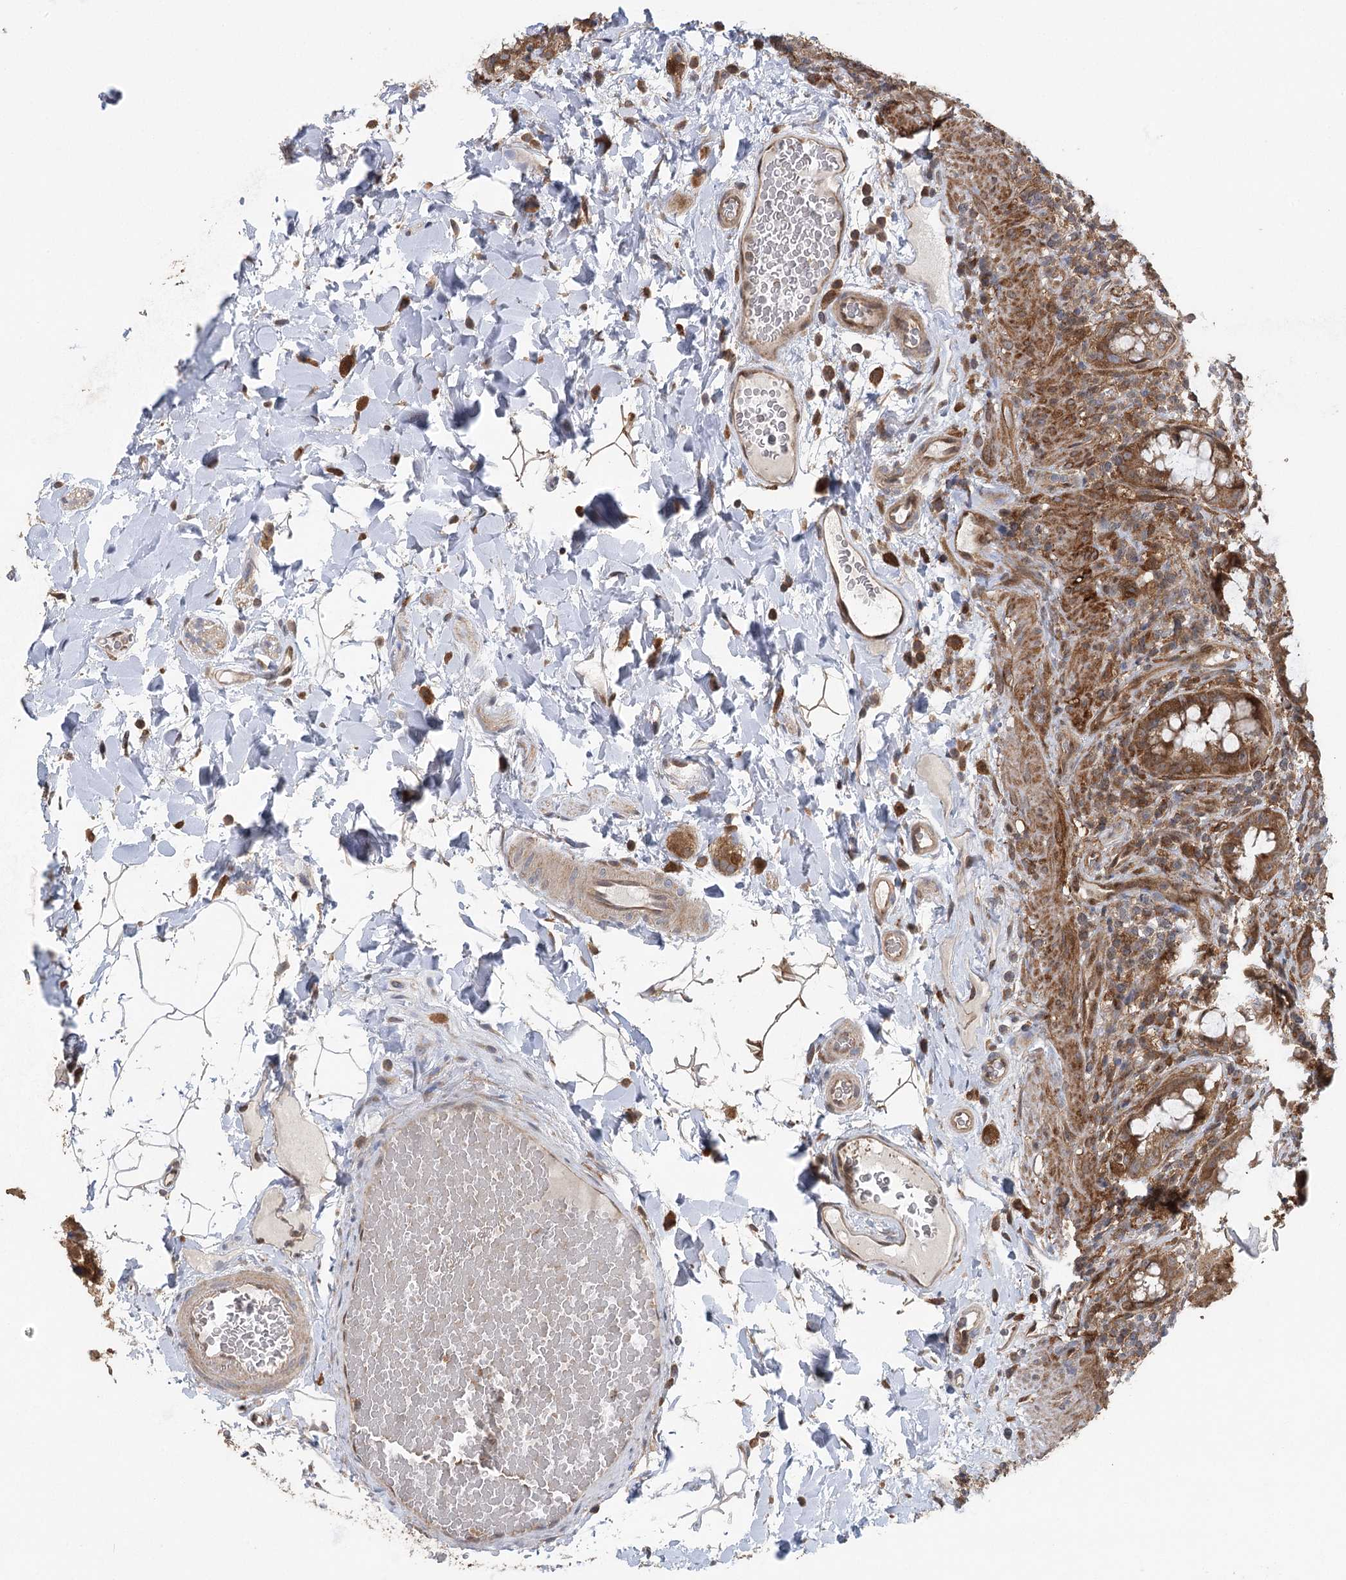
{"staining": {"intensity": "moderate", "quantity": ">75%", "location": "cytoplasmic/membranous"}, "tissue": "rectum", "cell_type": "Glandular cells", "image_type": "normal", "snomed": [{"axis": "morphology", "description": "Normal tissue, NOS"}, {"axis": "topography", "description": "Rectum"}], "caption": "Immunohistochemical staining of normal rectum displays moderate cytoplasmic/membranous protein positivity in about >75% of glandular cells.", "gene": "C12orf4", "patient": {"sex": "female", "age": 57}}